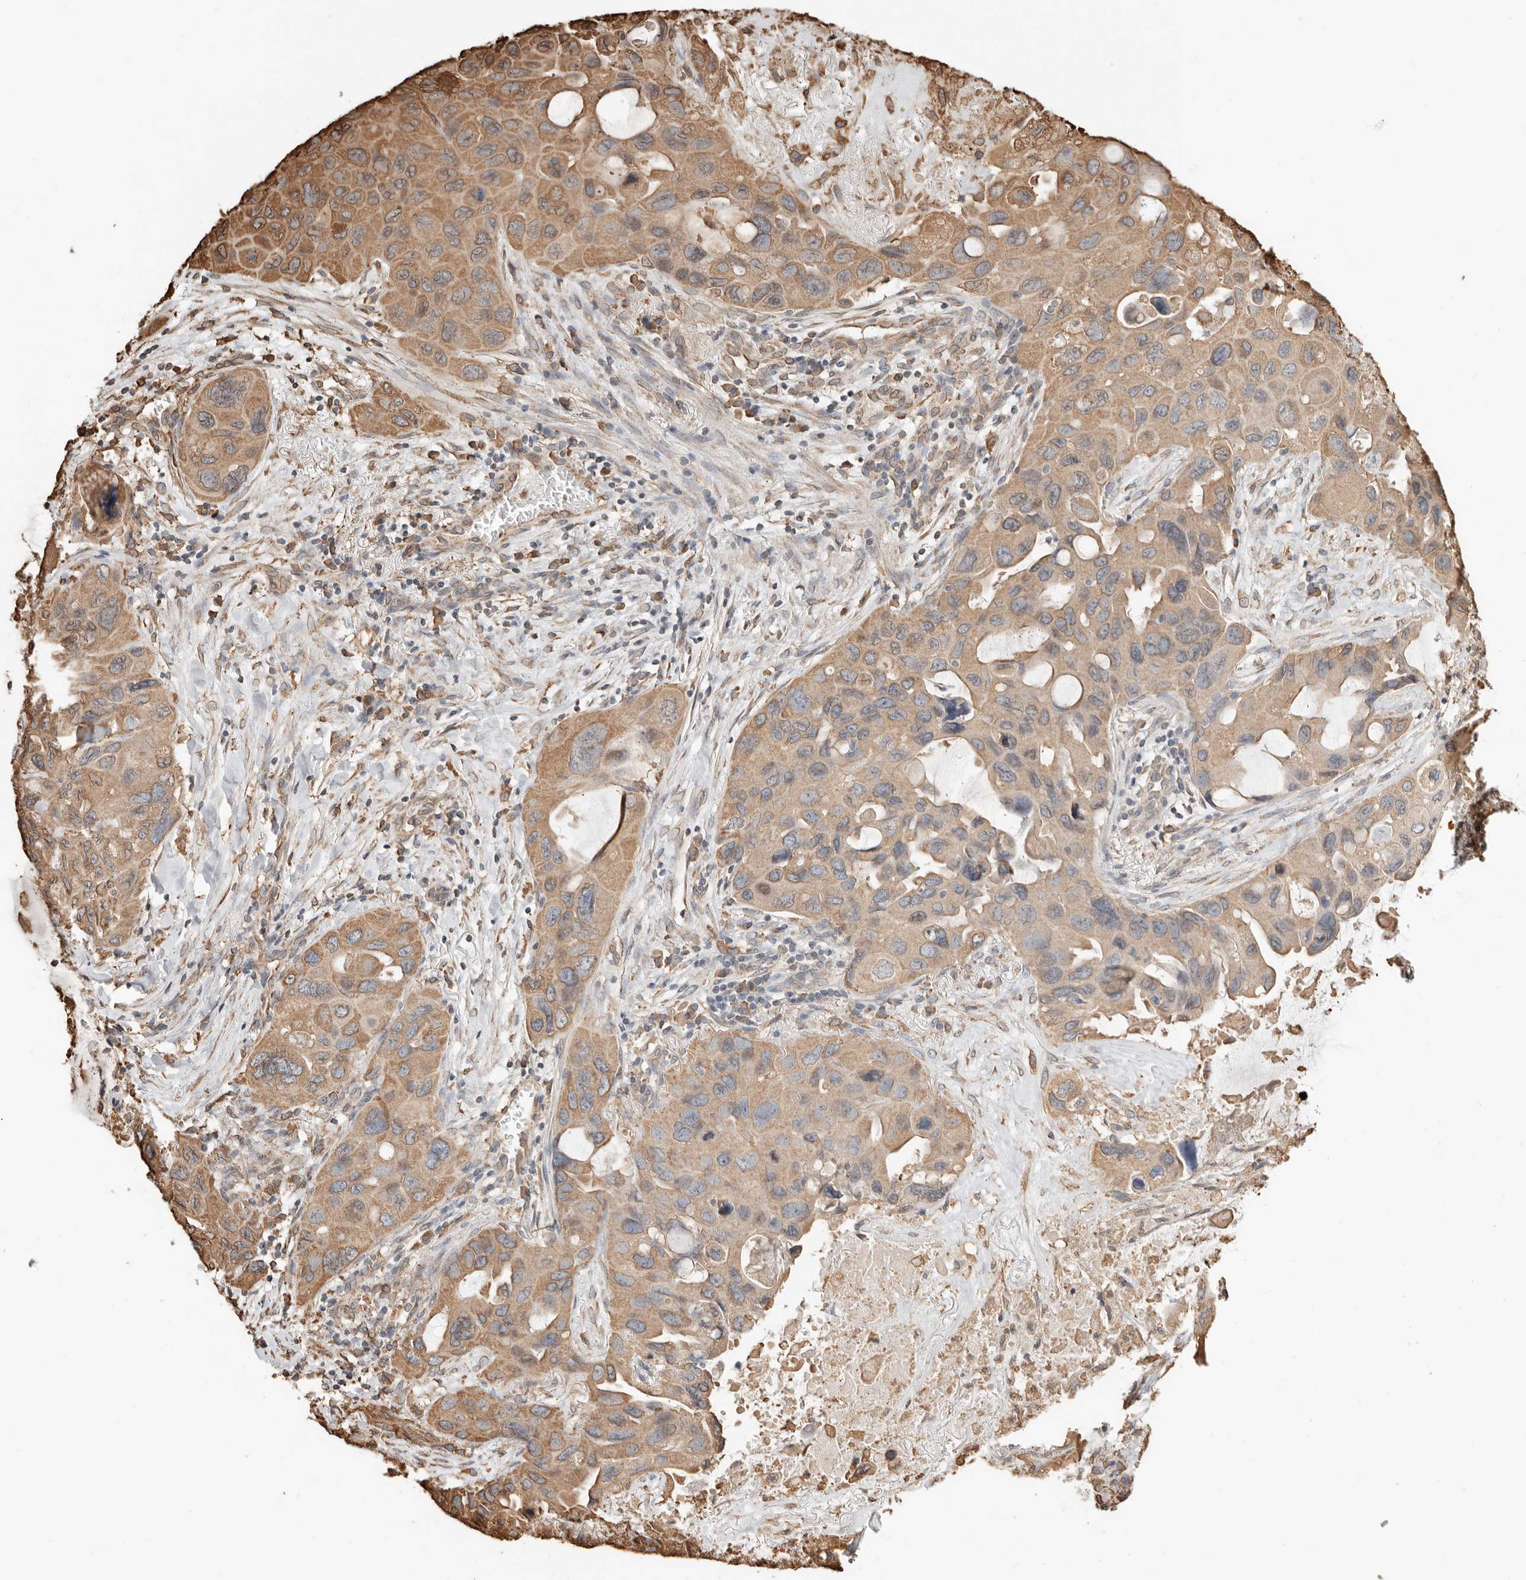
{"staining": {"intensity": "moderate", "quantity": ">75%", "location": "cytoplasmic/membranous"}, "tissue": "lung cancer", "cell_type": "Tumor cells", "image_type": "cancer", "snomed": [{"axis": "morphology", "description": "Squamous cell carcinoma, NOS"}, {"axis": "topography", "description": "Lung"}], "caption": "Immunohistochemistry of lung cancer (squamous cell carcinoma) reveals medium levels of moderate cytoplasmic/membranous positivity in about >75% of tumor cells. Nuclei are stained in blue.", "gene": "ARHGEF10L", "patient": {"sex": "female", "age": 73}}